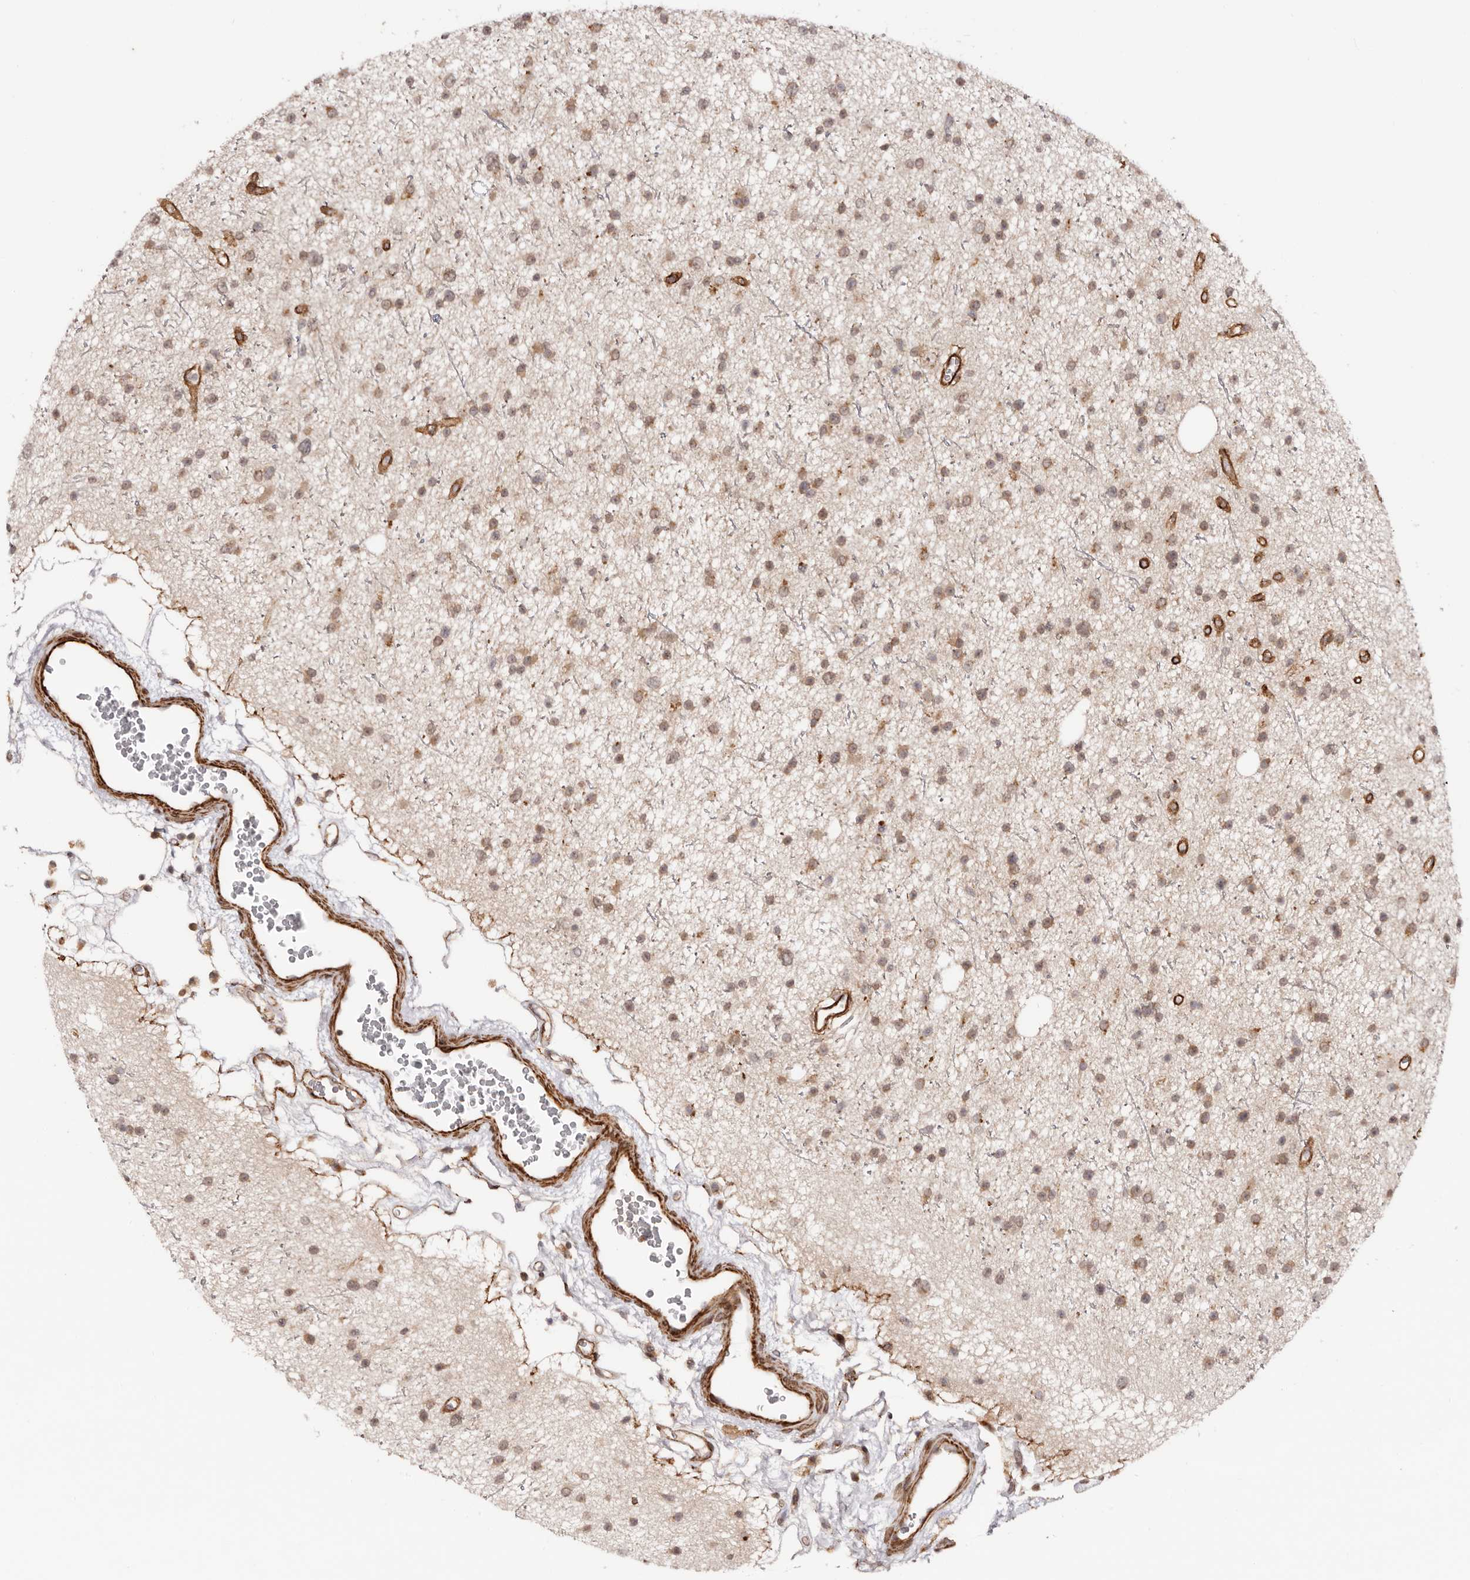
{"staining": {"intensity": "moderate", "quantity": ">75%", "location": "cytoplasmic/membranous"}, "tissue": "glioma", "cell_type": "Tumor cells", "image_type": "cancer", "snomed": [{"axis": "morphology", "description": "Glioma, malignant, Low grade"}, {"axis": "topography", "description": "Cerebral cortex"}], "caption": "Immunohistochemistry (IHC) micrograph of human malignant glioma (low-grade) stained for a protein (brown), which demonstrates medium levels of moderate cytoplasmic/membranous expression in approximately >75% of tumor cells.", "gene": "MICAL2", "patient": {"sex": "female", "age": 39}}